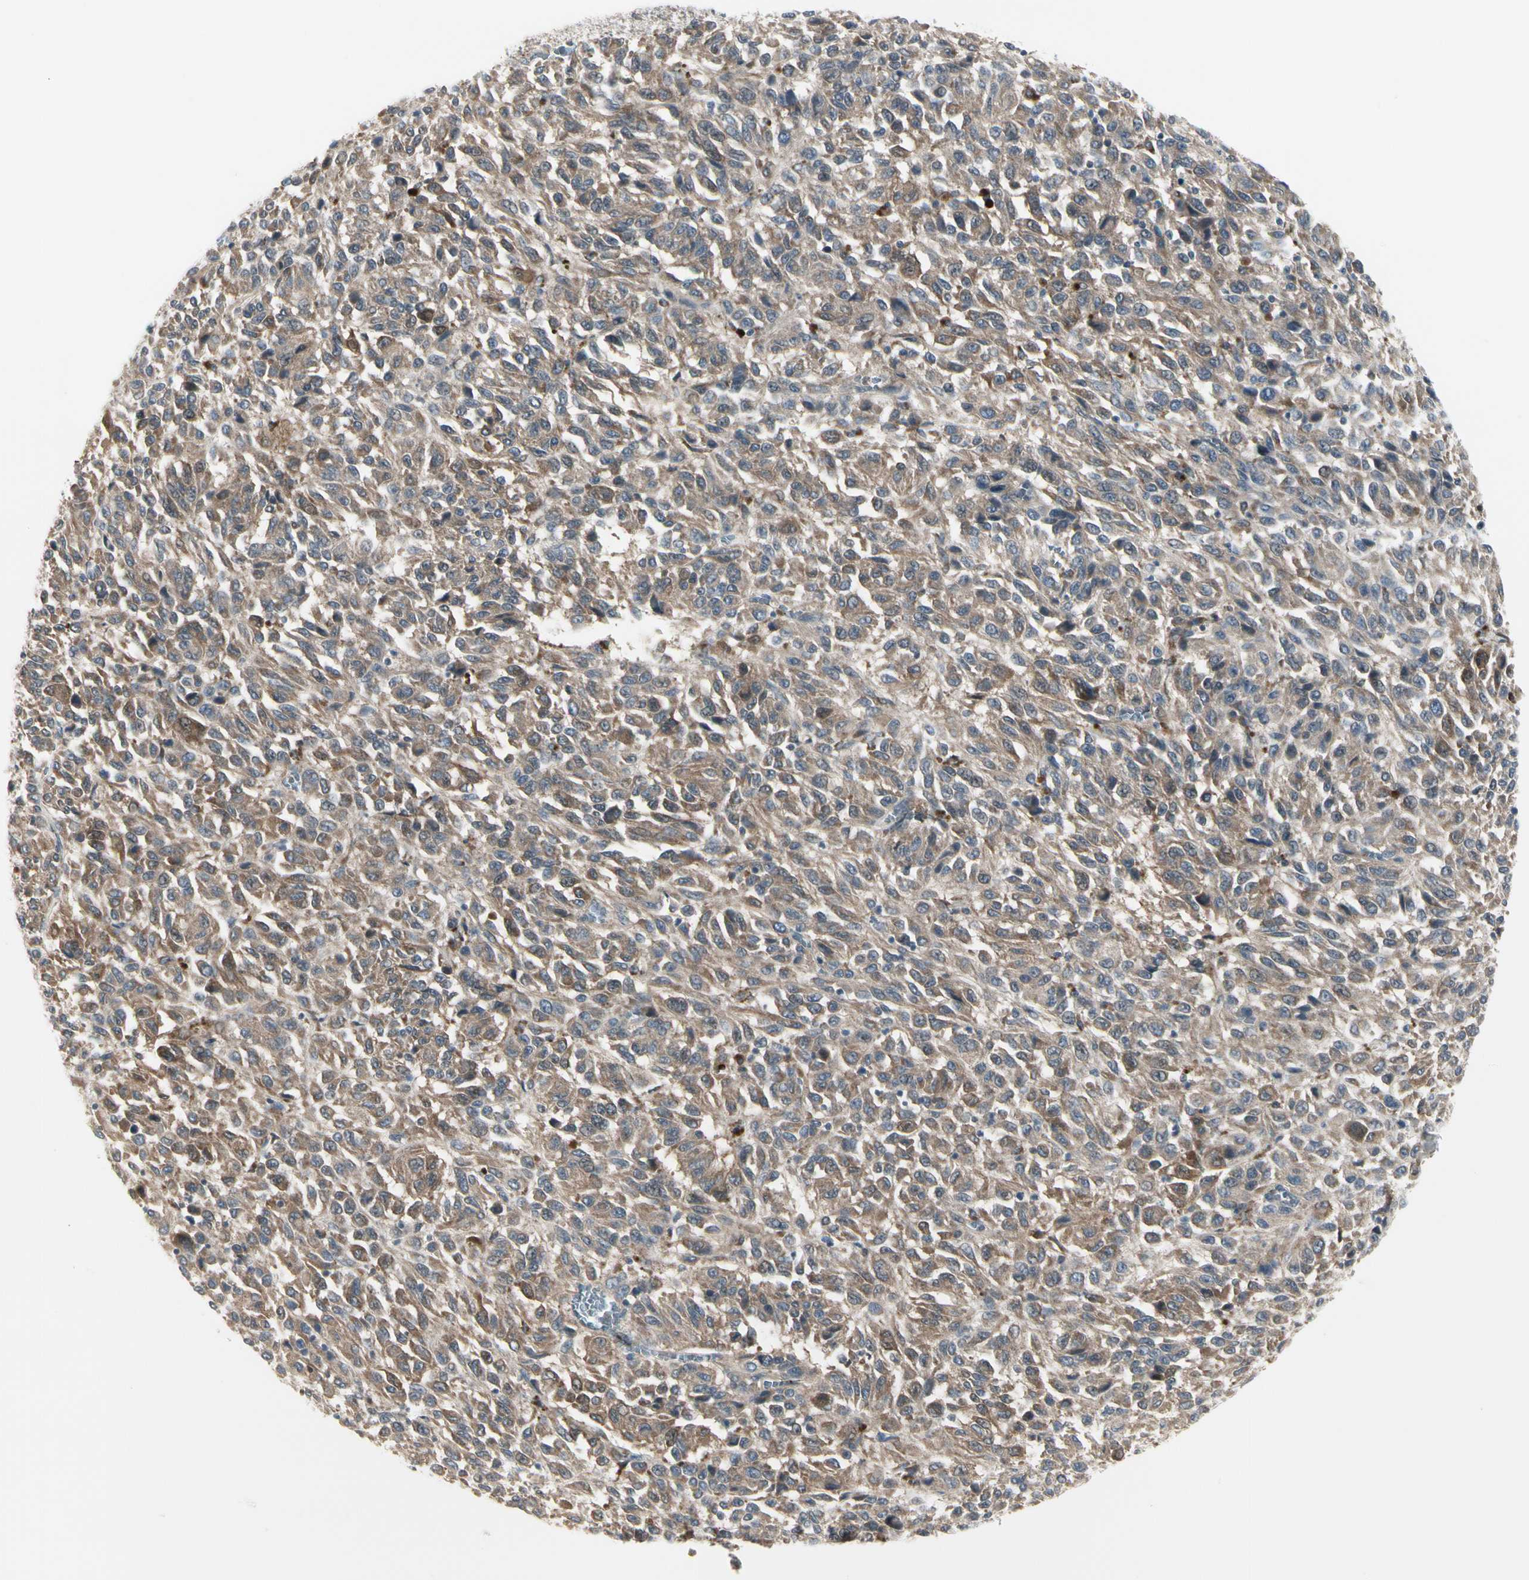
{"staining": {"intensity": "weak", "quantity": ">75%", "location": "cytoplasmic/membranous"}, "tissue": "melanoma", "cell_type": "Tumor cells", "image_type": "cancer", "snomed": [{"axis": "morphology", "description": "Malignant melanoma, Metastatic site"}, {"axis": "topography", "description": "Lung"}], "caption": "Melanoma was stained to show a protein in brown. There is low levels of weak cytoplasmic/membranous staining in about >75% of tumor cells.", "gene": "GRN", "patient": {"sex": "male", "age": 64}}